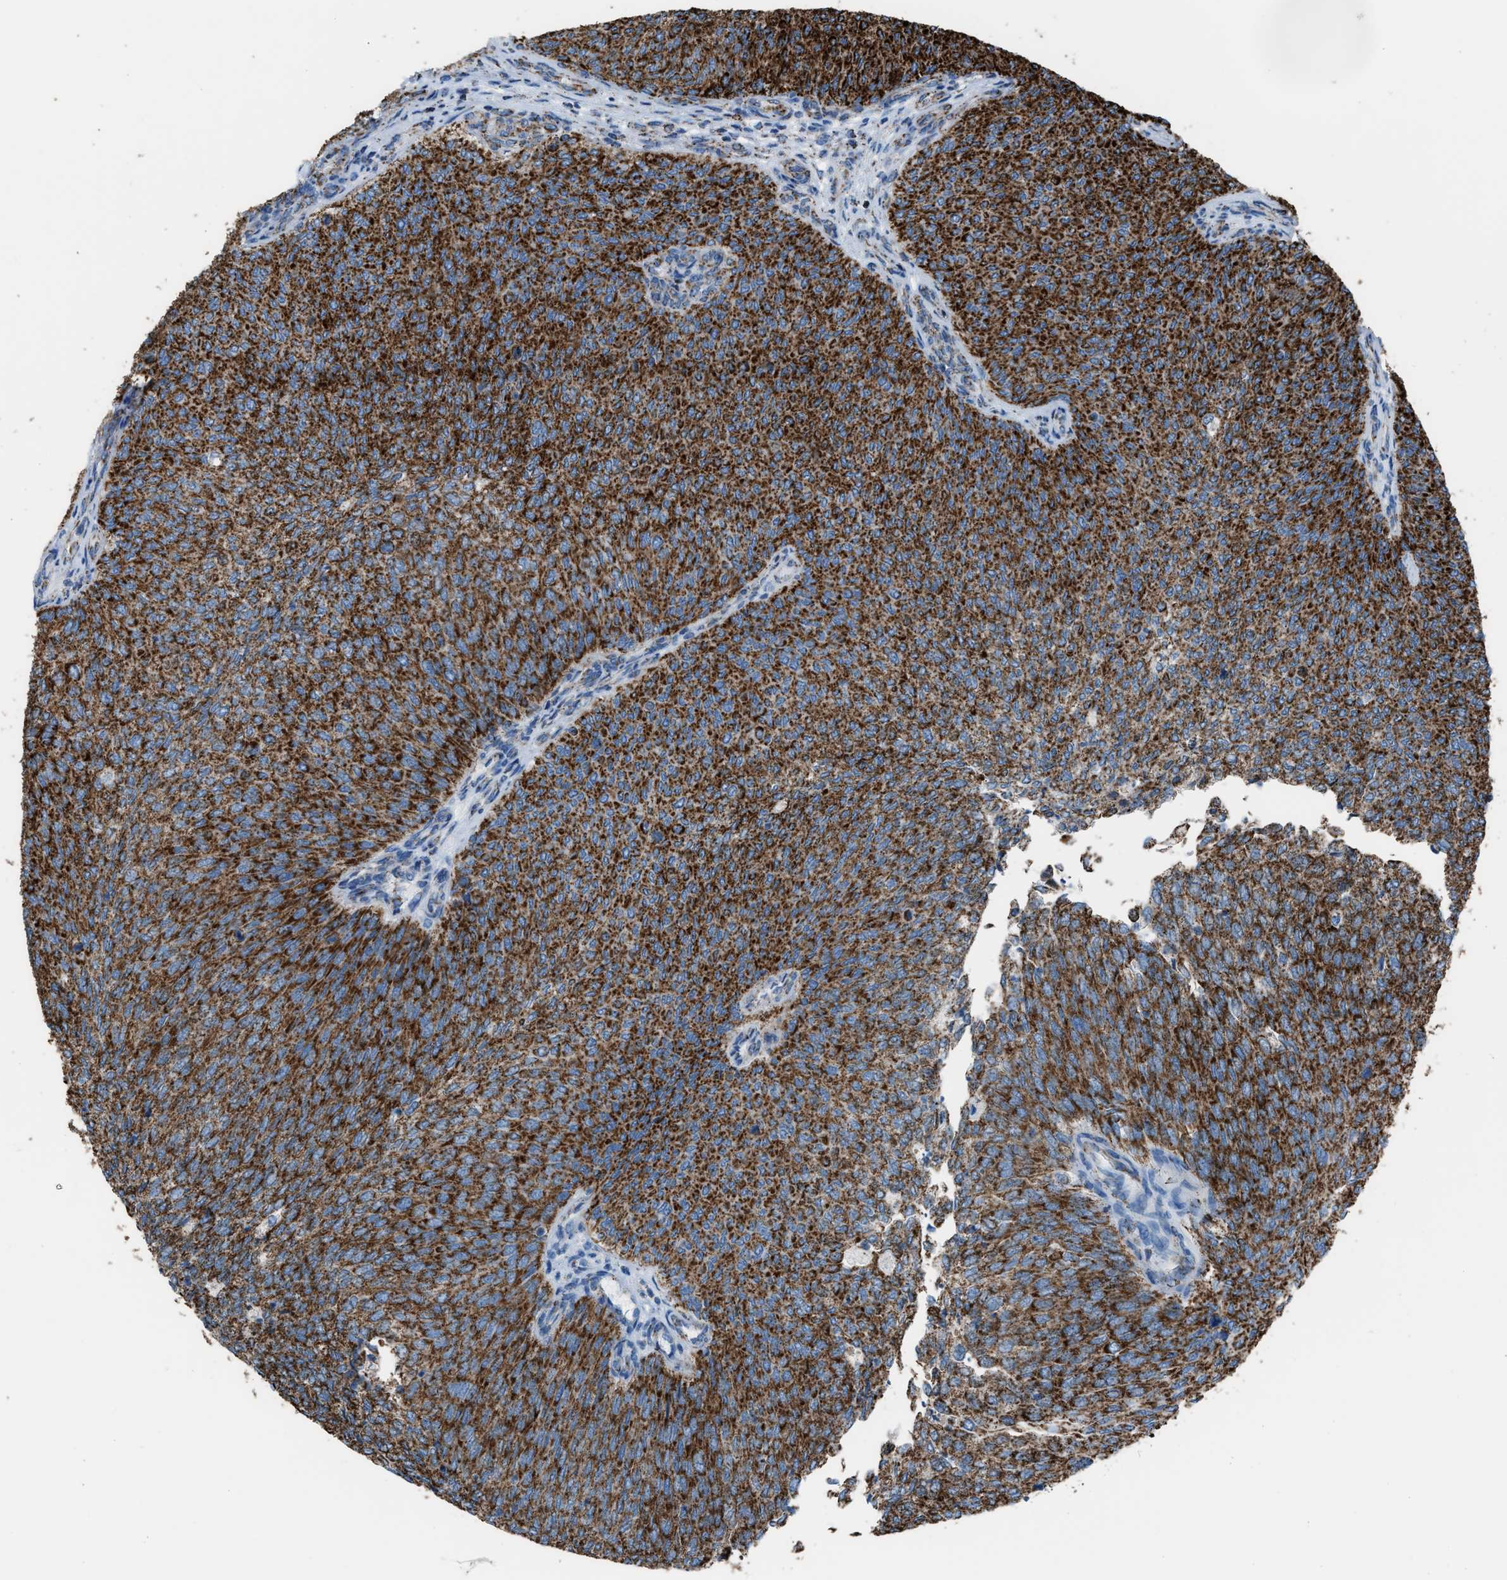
{"staining": {"intensity": "strong", "quantity": ">75%", "location": "cytoplasmic/membranous"}, "tissue": "urothelial cancer", "cell_type": "Tumor cells", "image_type": "cancer", "snomed": [{"axis": "morphology", "description": "Urothelial carcinoma, Low grade"}, {"axis": "topography", "description": "Urinary bladder"}], "caption": "Brown immunohistochemical staining in urothelial carcinoma (low-grade) exhibits strong cytoplasmic/membranous positivity in approximately >75% of tumor cells. (brown staining indicates protein expression, while blue staining denotes nuclei).", "gene": "MDH2", "patient": {"sex": "female", "age": 79}}